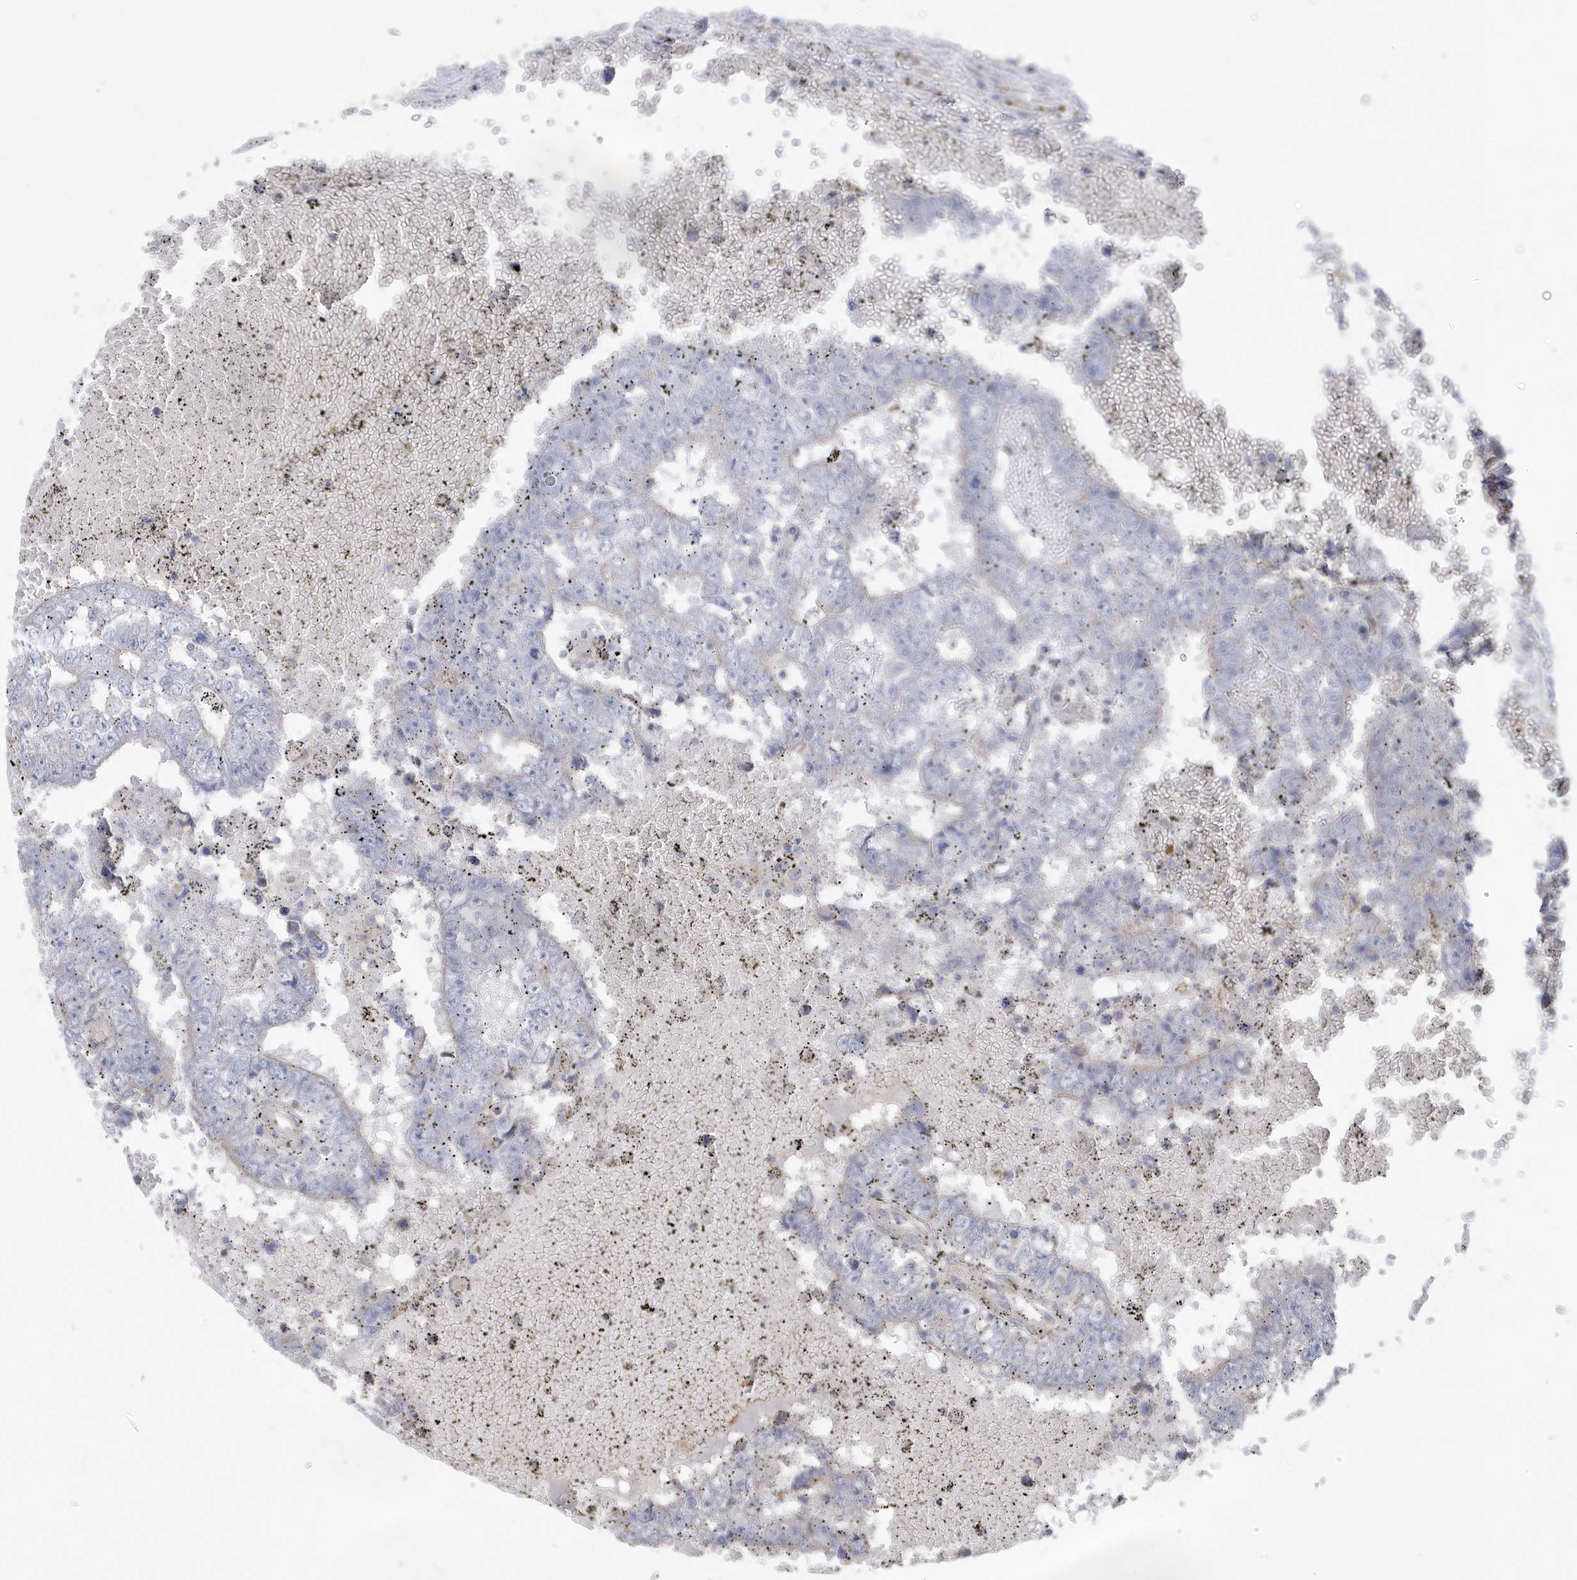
{"staining": {"intensity": "negative", "quantity": "none", "location": "none"}, "tissue": "testis cancer", "cell_type": "Tumor cells", "image_type": "cancer", "snomed": [{"axis": "morphology", "description": "Carcinoma, Embryonal, NOS"}, {"axis": "topography", "description": "Testis"}], "caption": "DAB immunohistochemical staining of human embryonal carcinoma (testis) demonstrates no significant staining in tumor cells.", "gene": "SENP8", "patient": {"sex": "male", "age": 25}}